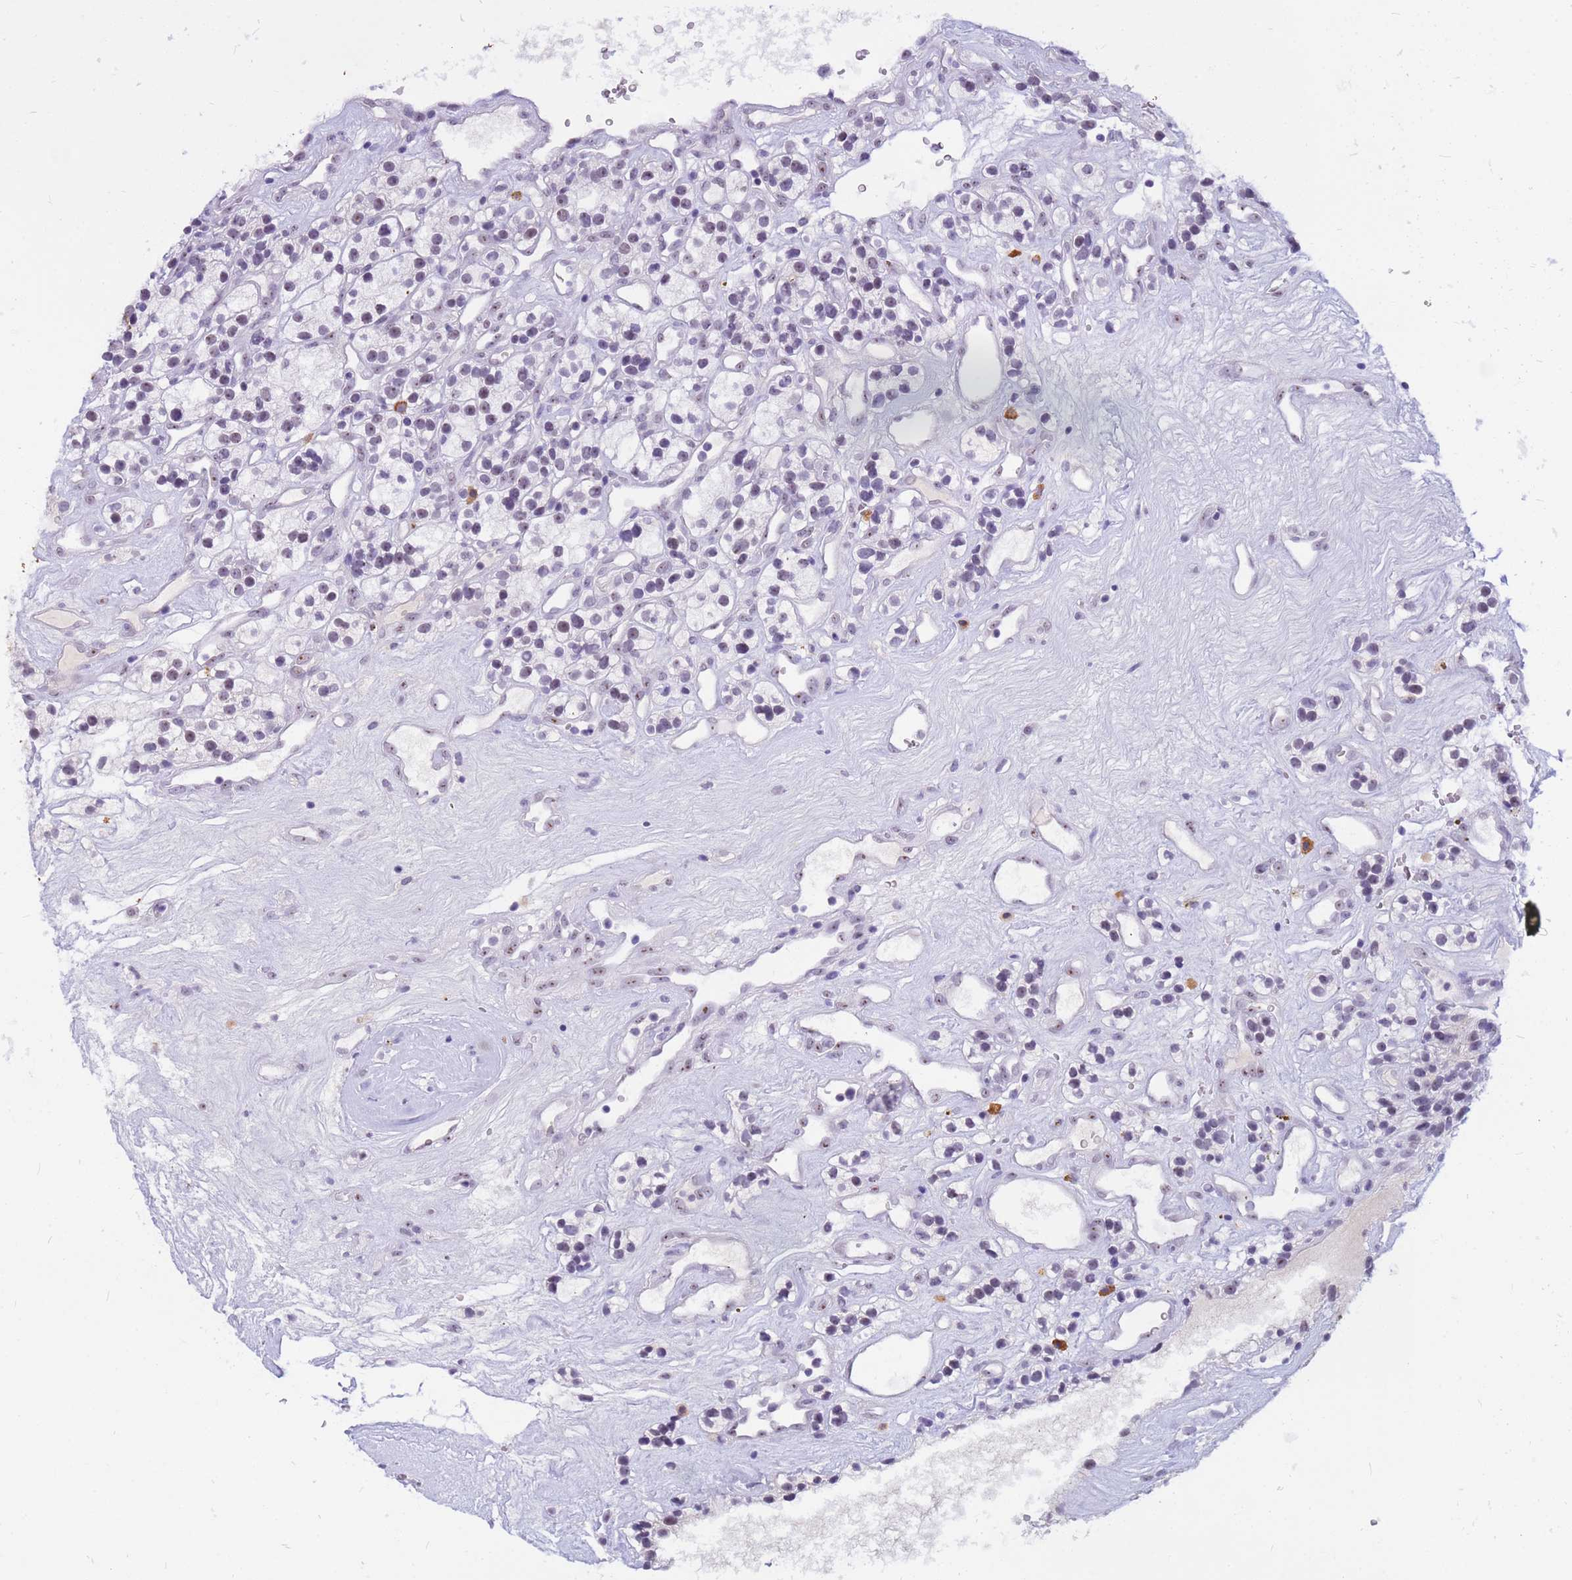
{"staining": {"intensity": "negative", "quantity": "none", "location": "none"}, "tissue": "renal cancer", "cell_type": "Tumor cells", "image_type": "cancer", "snomed": [{"axis": "morphology", "description": "Adenocarcinoma, NOS"}, {"axis": "topography", "description": "Kidney"}], "caption": "High power microscopy micrograph of an IHC photomicrograph of renal adenocarcinoma, revealing no significant staining in tumor cells.", "gene": "DMRTC2", "patient": {"sex": "female", "age": 57}}